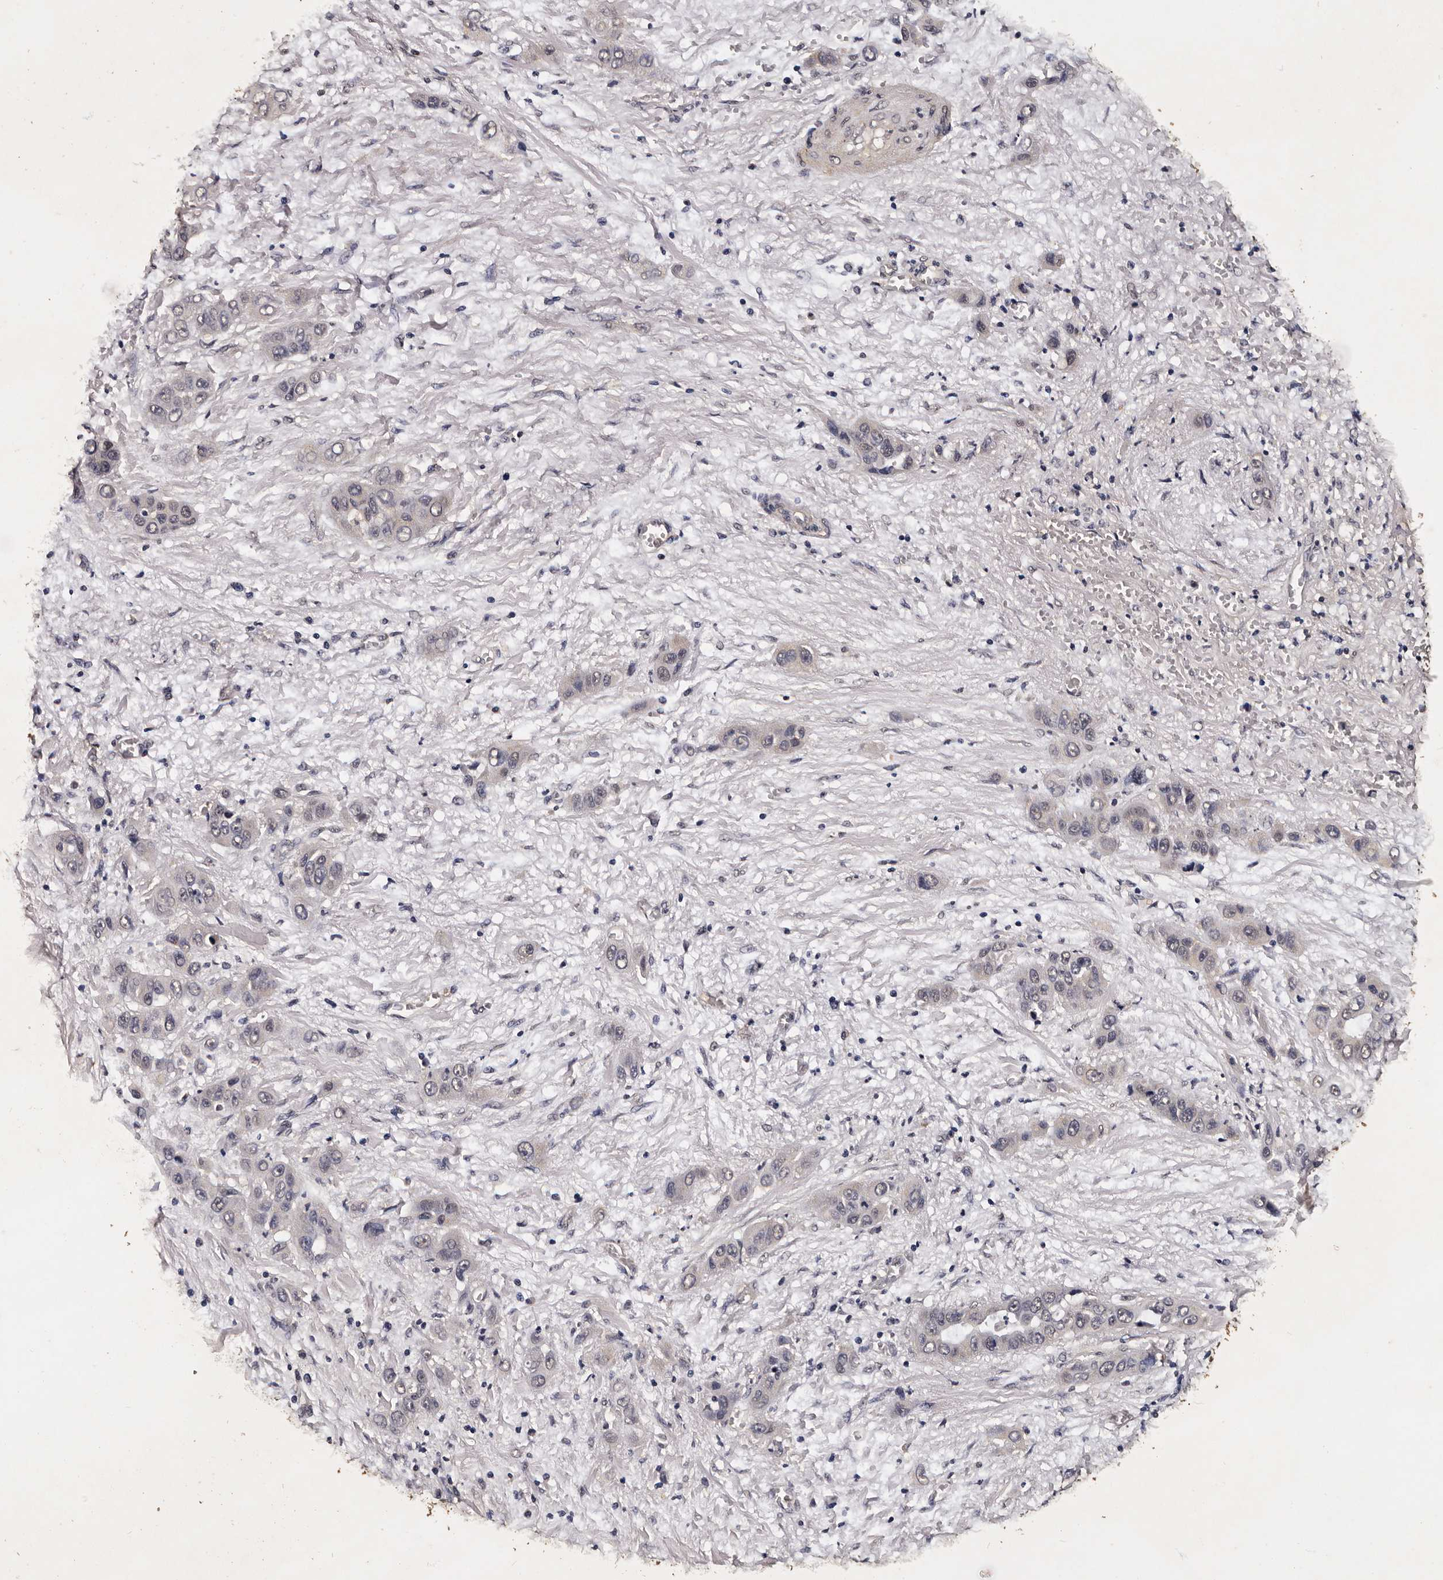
{"staining": {"intensity": "negative", "quantity": "none", "location": "none"}, "tissue": "liver cancer", "cell_type": "Tumor cells", "image_type": "cancer", "snomed": [{"axis": "morphology", "description": "Cholangiocarcinoma"}, {"axis": "topography", "description": "Liver"}], "caption": "Cholangiocarcinoma (liver) was stained to show a protein in brown. There is no significant staining in tumor cells.", "gene": "PARS2", "patient": {"sex": "female", "age": 52}}